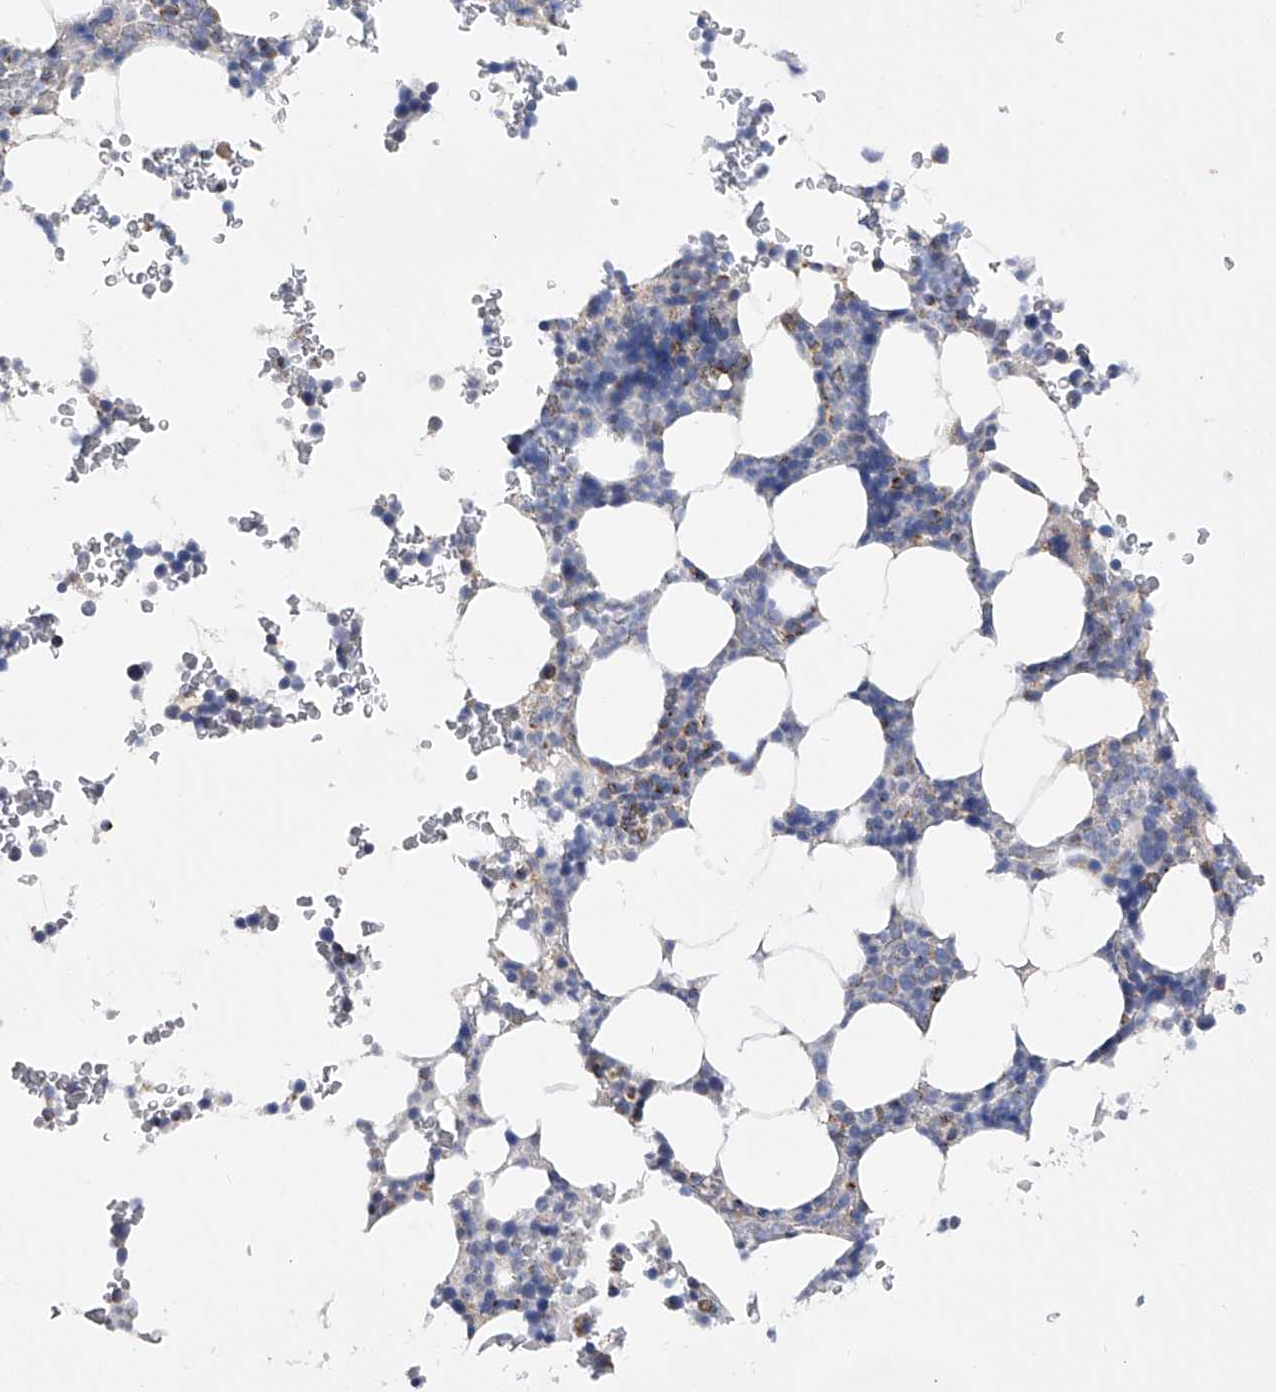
{"staining": {"intensity": "moderate", "quantity": "<25%", "location": "cytoplasmic/membranous"}, "tissue": "bone marrow", "cell_type": "Hematopoietic cells", "image_type": "normal", "snomed": [{"axis": "morphology", "description": "Normal tissue, NOS"}, {"axis": "topography", "description": "Bone marrow"}], "caption": "Immunohistochemical staining of normal bone marrow demonstrates <25% levels of moderate cytoplasmic/membranous protein positivity in approximately <25% of hematopoietic cells. The staining is performed using DAB (3,3'-diaminobenzidine) brown chromogen to label protein expression. The nuclei are counter-stained blue using hematoxylin.", "gene": "PDSS2", "patient": {"sex": "male", "age": 58}}